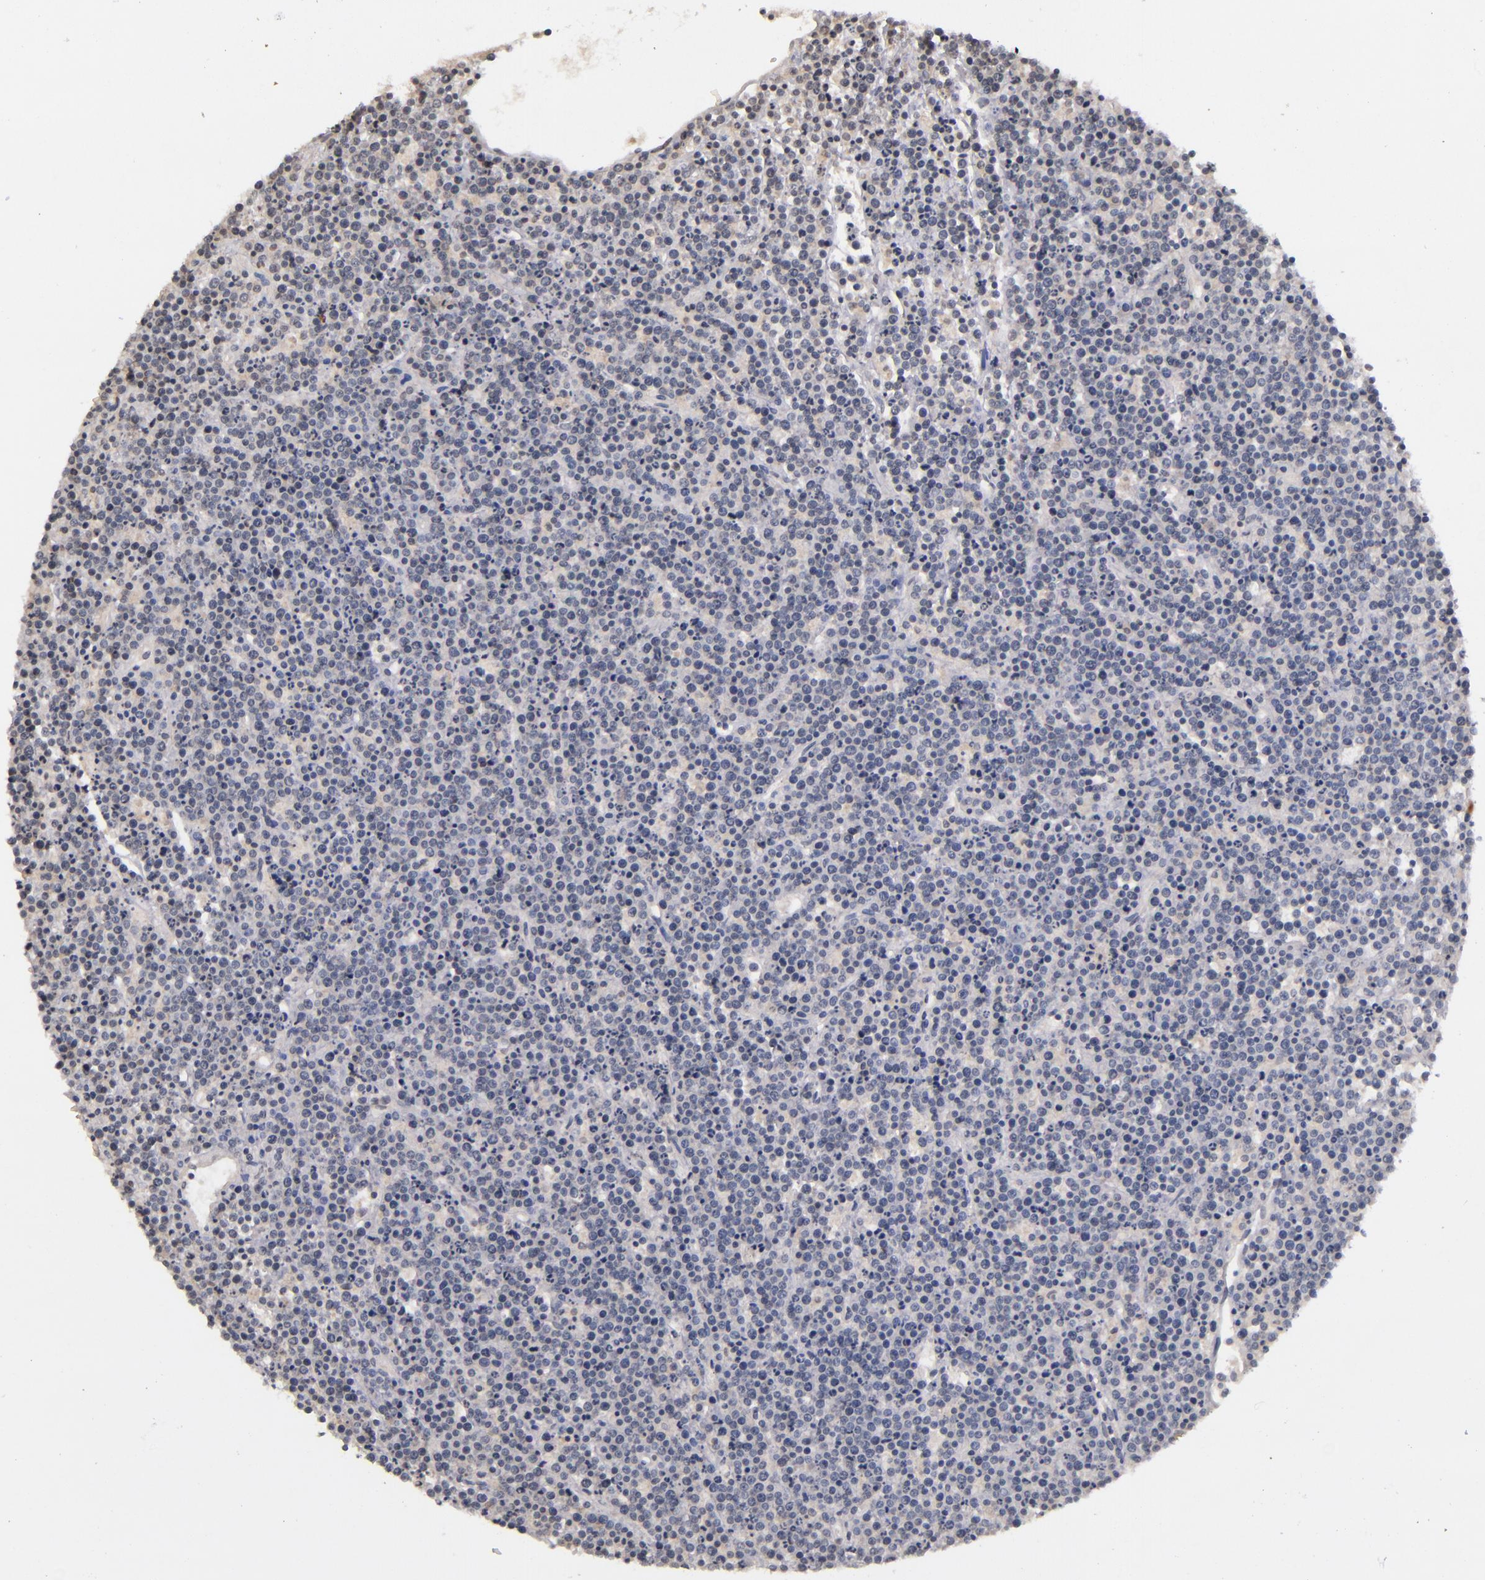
{"staining": {"intensity": "negative", "quantity": "none", "location": "none"}, "tissue": "lymphoma", "cell_type": "Tumor cells", "image_type": "cancer", "snomed": [{"axis": "morphology", "description": "Malignant lymphoma, non-Hodgkin's type, High grade"}, {"axis": "topography", "description": "Ovary"}], "caption": "IHC histopathology image of human lymphoma stained for a protein (brown), which reveals no positivity in tumor cells. (Stains: DAB immunohistochemistry with hematoxylin counter stain, Microscopy: brightfield microscopy at high magnification).", "gene": "TSC2", "patient": {"sex": "female", "age": 56}}